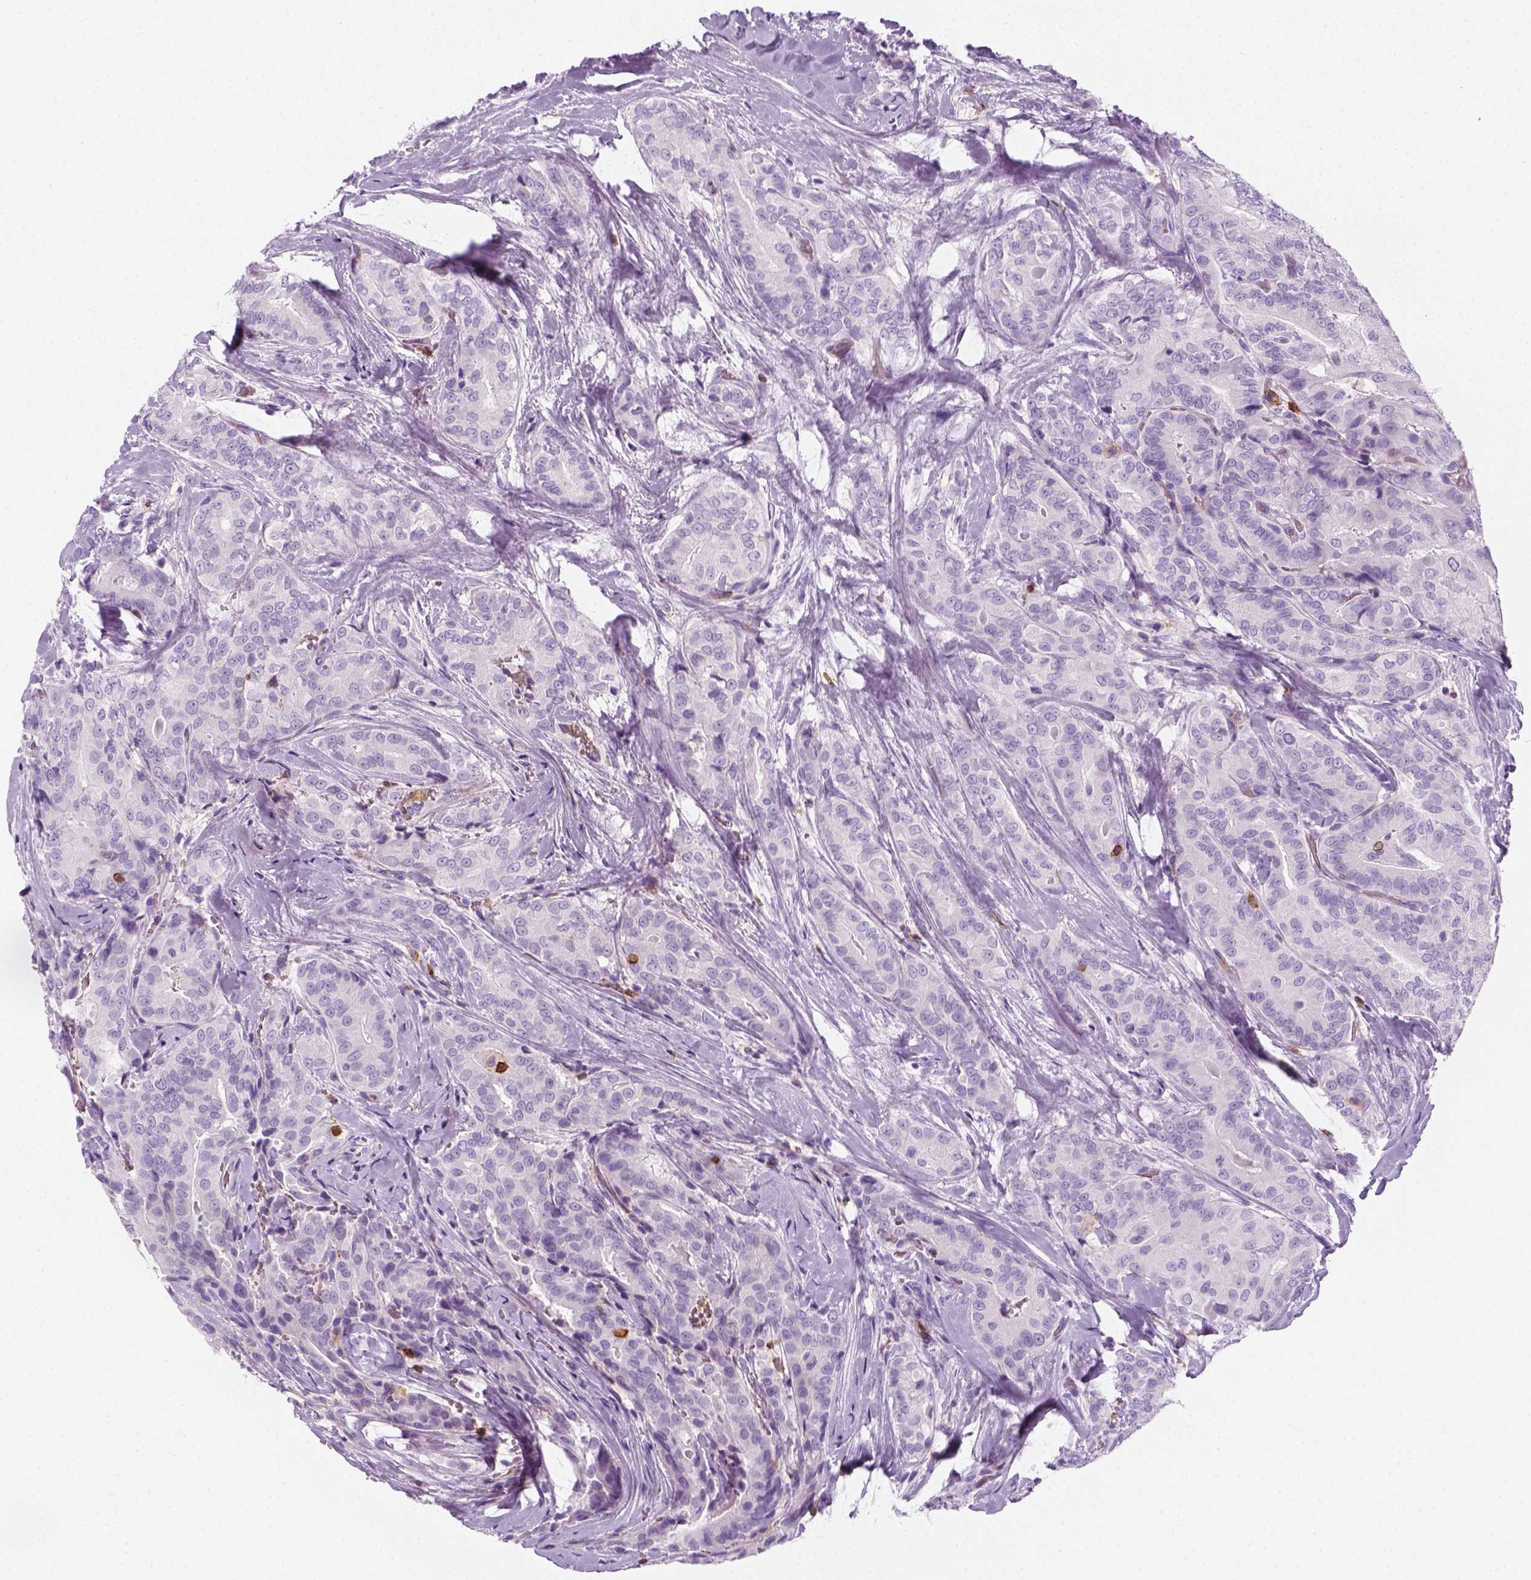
{"staining": {"intensity": "negative", "quantity": "none", "location": "none"}, "tissue": "thyroid cancer", "cell_type": "Tumor cells", "image_type": "cancer", "snomed": [{"axis": "morphology", "description": "Papillary adenocarcinoma, NOS"}, {"axis": "topography", "description": "Thyroid gland"}], "caption": "IHC of human papillary adenocarcinoma (thyroid) exhibits no staining in tumor cells.", "gene": "AQP3", "patient": {"sex": "male", "age": 61}}